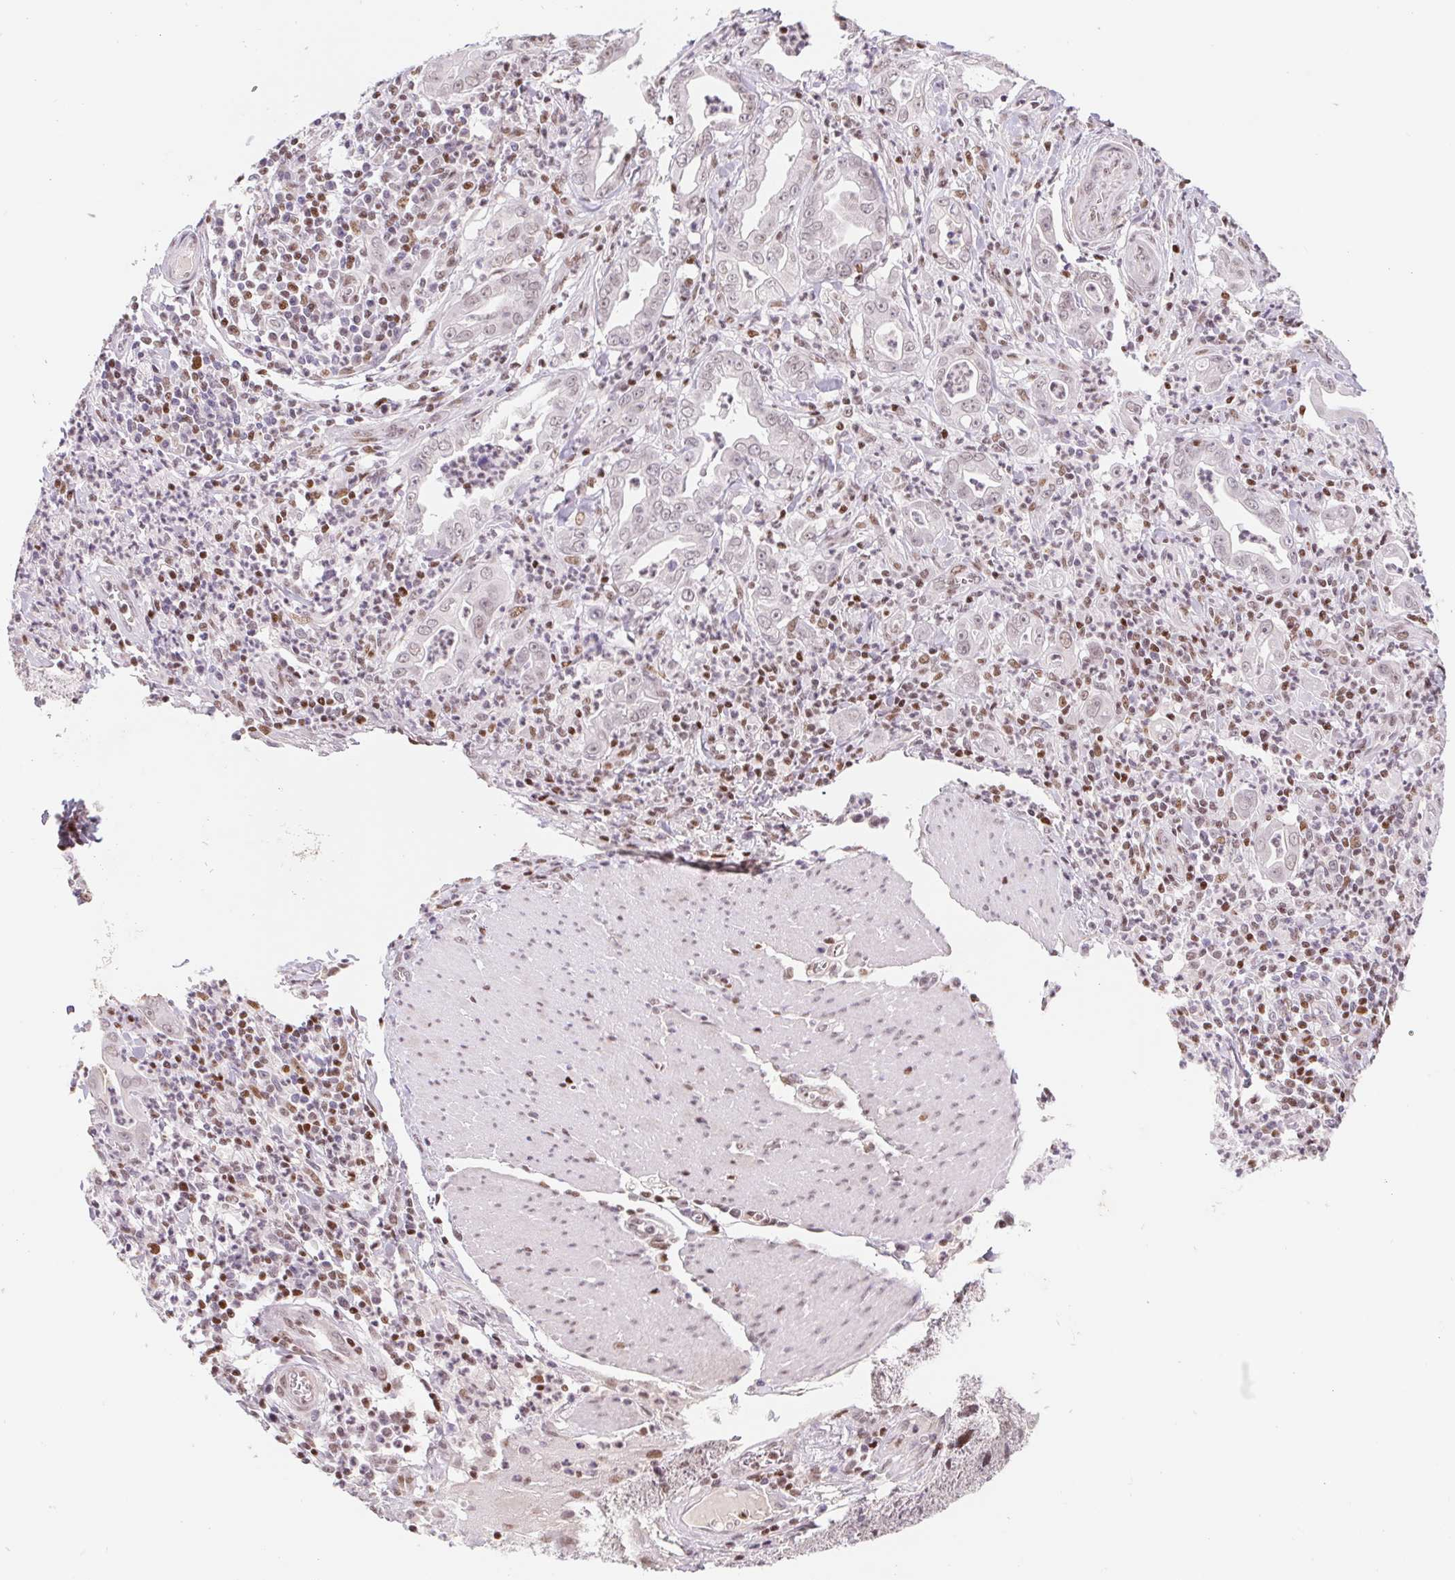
{"staining": {"intensity": "moderate", "quantity": "25%-75%", "location": "nuclear"}, "tissue": "stomach cancer", "cell_type": "Tumor cells", "image_type": "cancer", "snomed": [{"axis": "morphology", "description": "Adenocarcinoma, NOS"}, {"axis": "topography", "description": "Stomach, upper"}], "caption": "The immunohistochemical stain labels moderate nuclear staining in tumor cells of stomach cancer (adenocarcinoma) tissue.", "gene": "TRERF1", "patient": {"sex": "female", "age": 79}}